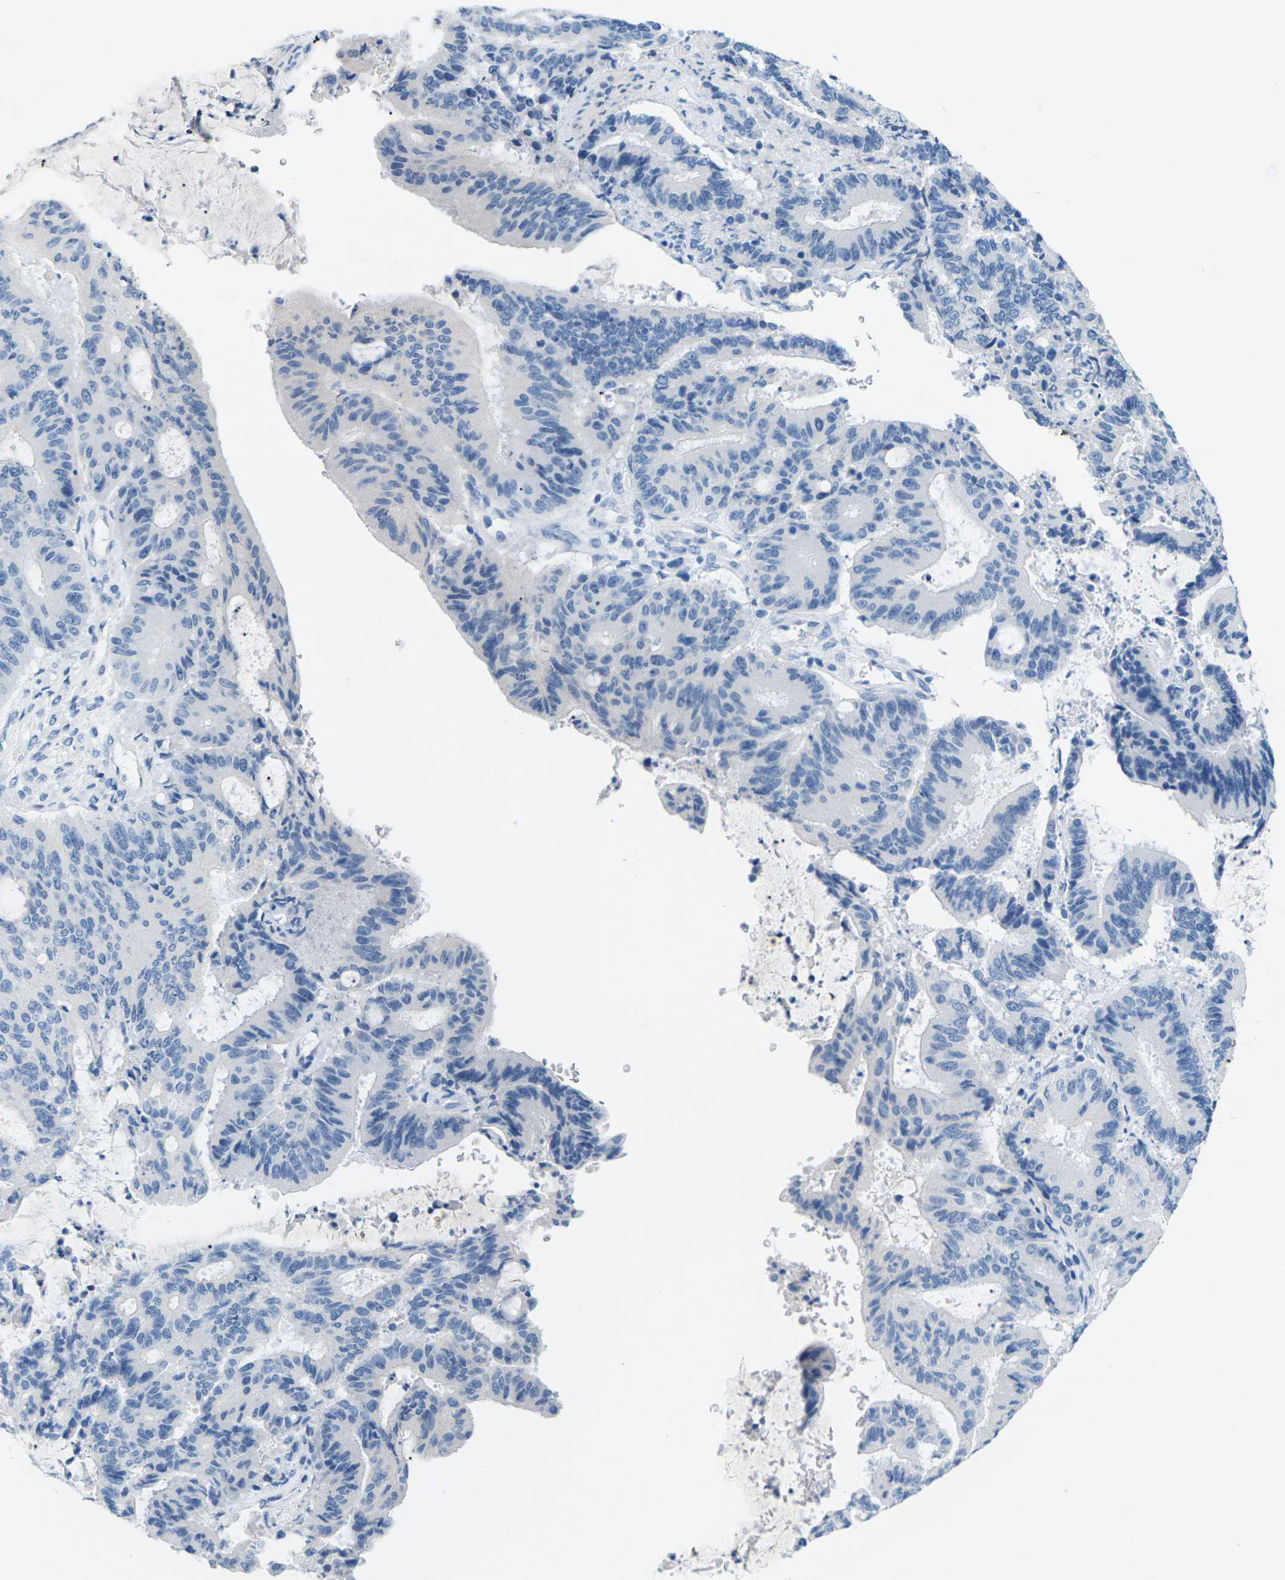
{"staining": {"intensity": "negative", "quantity": "none", "location": "none"}, "tissue": "liver cancer", "cell_type": "Tumor cells", "image_type": "cancer", "snomed": [{"axis": "morphology", "description": "Cholangiocarcinoma"}, {"axis": "topography", "description": "Liver"}], "caption": "Immunohistochemical staining of human liver cancer (cholangiocarcinoma) exhibits no significant expression in tumor cells.", "gene": "SLC12A1", "patient": {"sex": "female", "age": 73}}